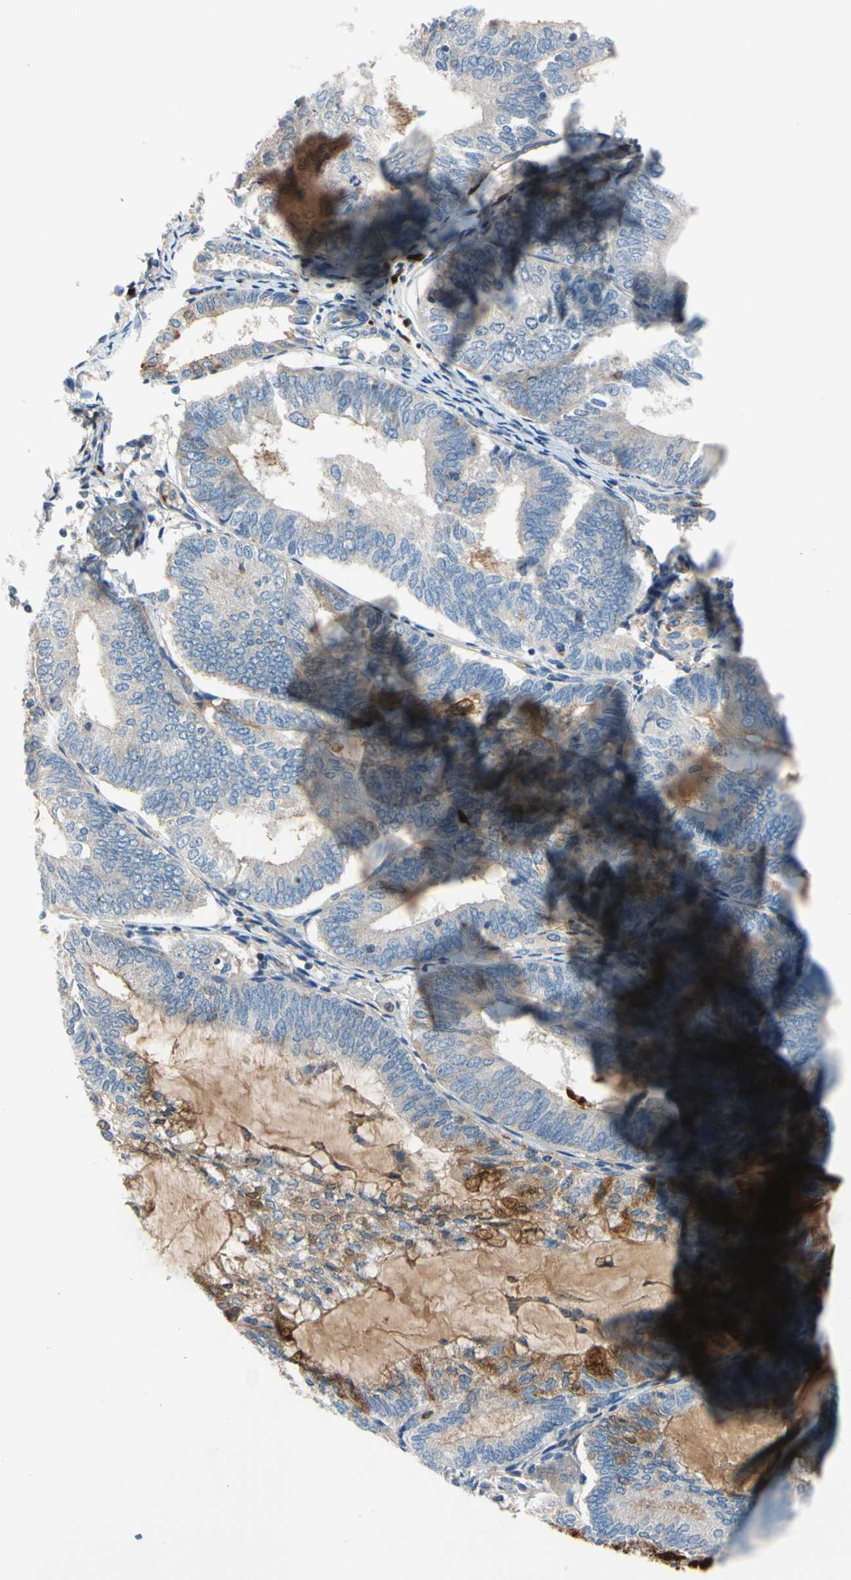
{"staining": {"intensity": "weak", "quantity": "<25%", "location": "cytoplasmic/membranous"}, "tissue": "endometrial cancer", "cell_type": "Tumor cells", "image_type": "cancer", "snomed": [{"axis": "morphology", "description": "Adenocarcinoma, NOS"}, {"axis": "topography", "description": "Endometrium"}], "caption": "Micrograph shows no significant protein expression in tumor cells of endometrial cancer (adenocarcinoma).", "gene": "HJURP", "patient": {"sex": "female", "age": 81}}